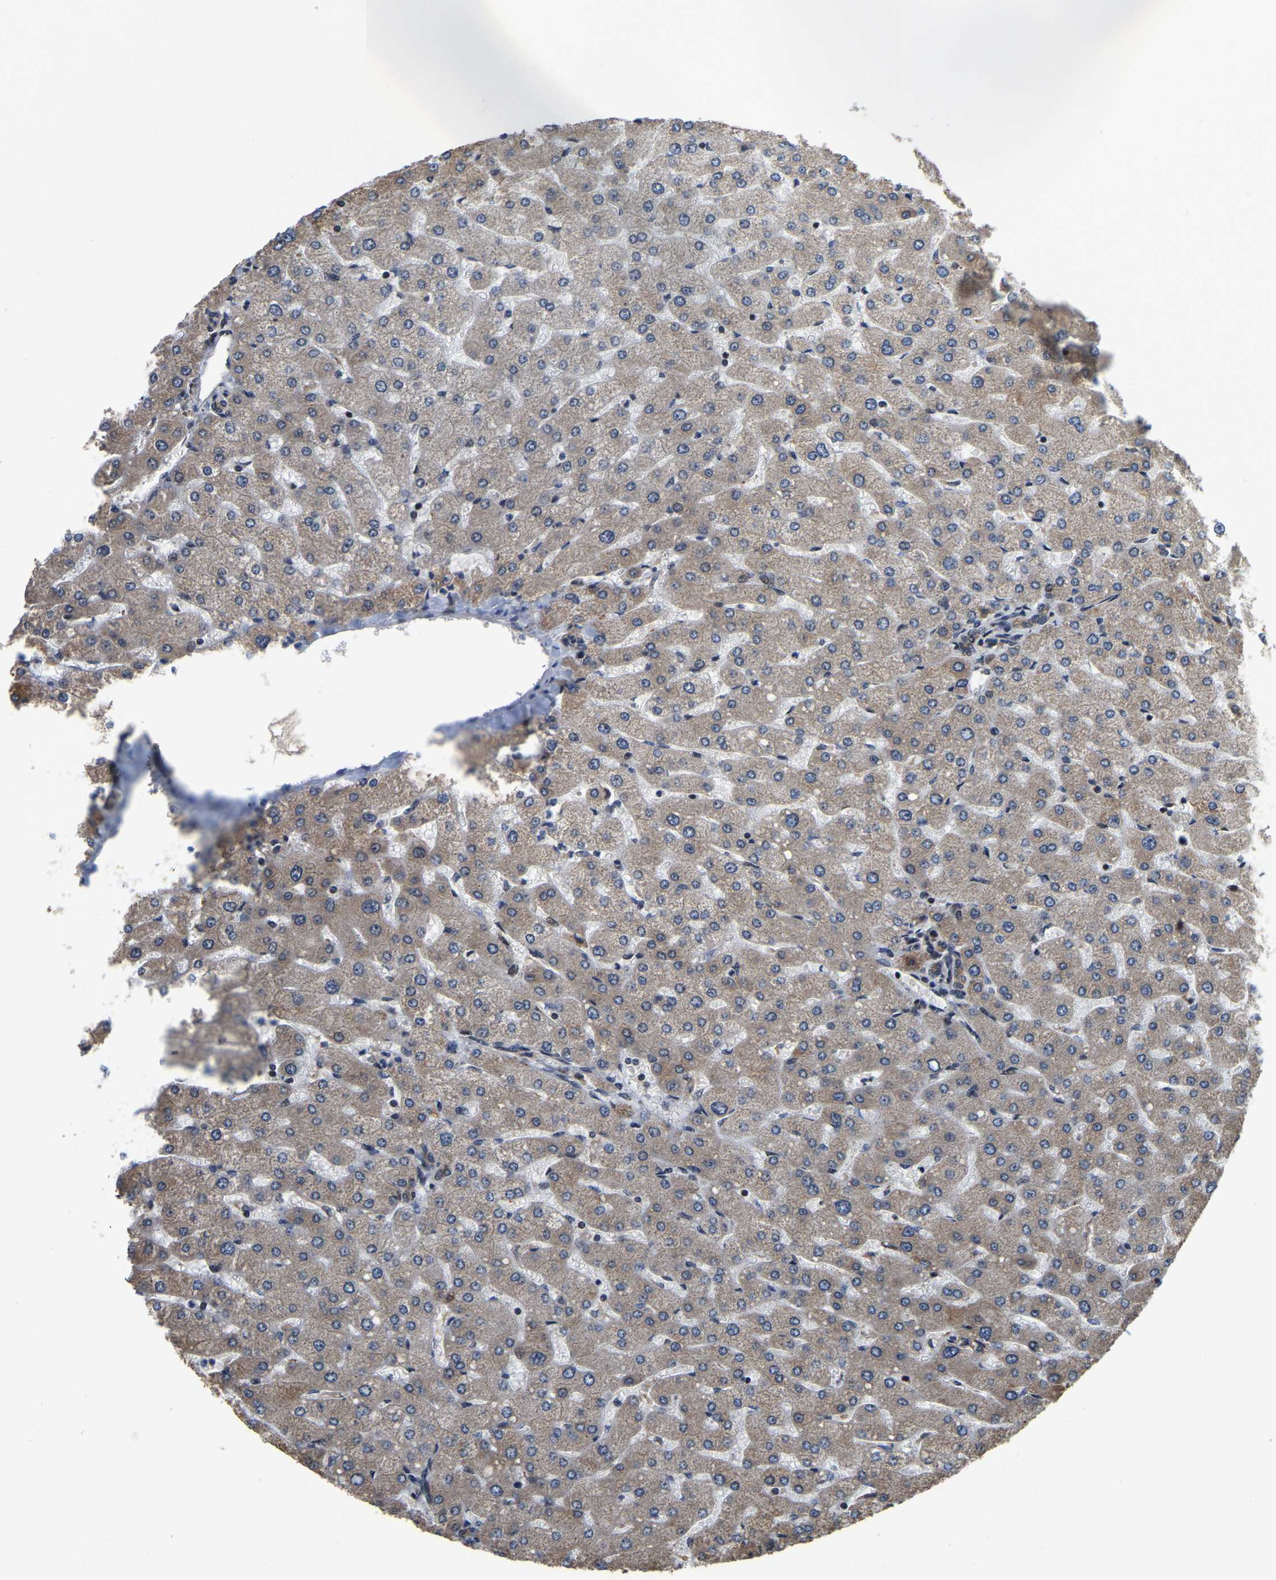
{"staining": {"intensity": "moderate", "quantity": ">75%", "location": "cytoplasmic/membranous"}, "tissue": "liver", "cell_type": "Cholangiocytes", "image_type": "normal", "snomed": [{"axis": "morphology", "description": "Normal tissue, NOS"}, {"axis": "topography", "description": "Liver"}], "caption": "Immunohistochemistry (IHC) staining of benign liver, which reveals medium levels of moderate cytoplasmic/membranous expression in about >75% of cholangiocytes indicating moderate cytoplasmic/membranous protein staining. The staining was performed using DAB (brown) for protein detection and nuclei were counterstained in hematoxylin (blue).", "gene": "CIAO1", "patient": {"sex": "male", "age": 55}}